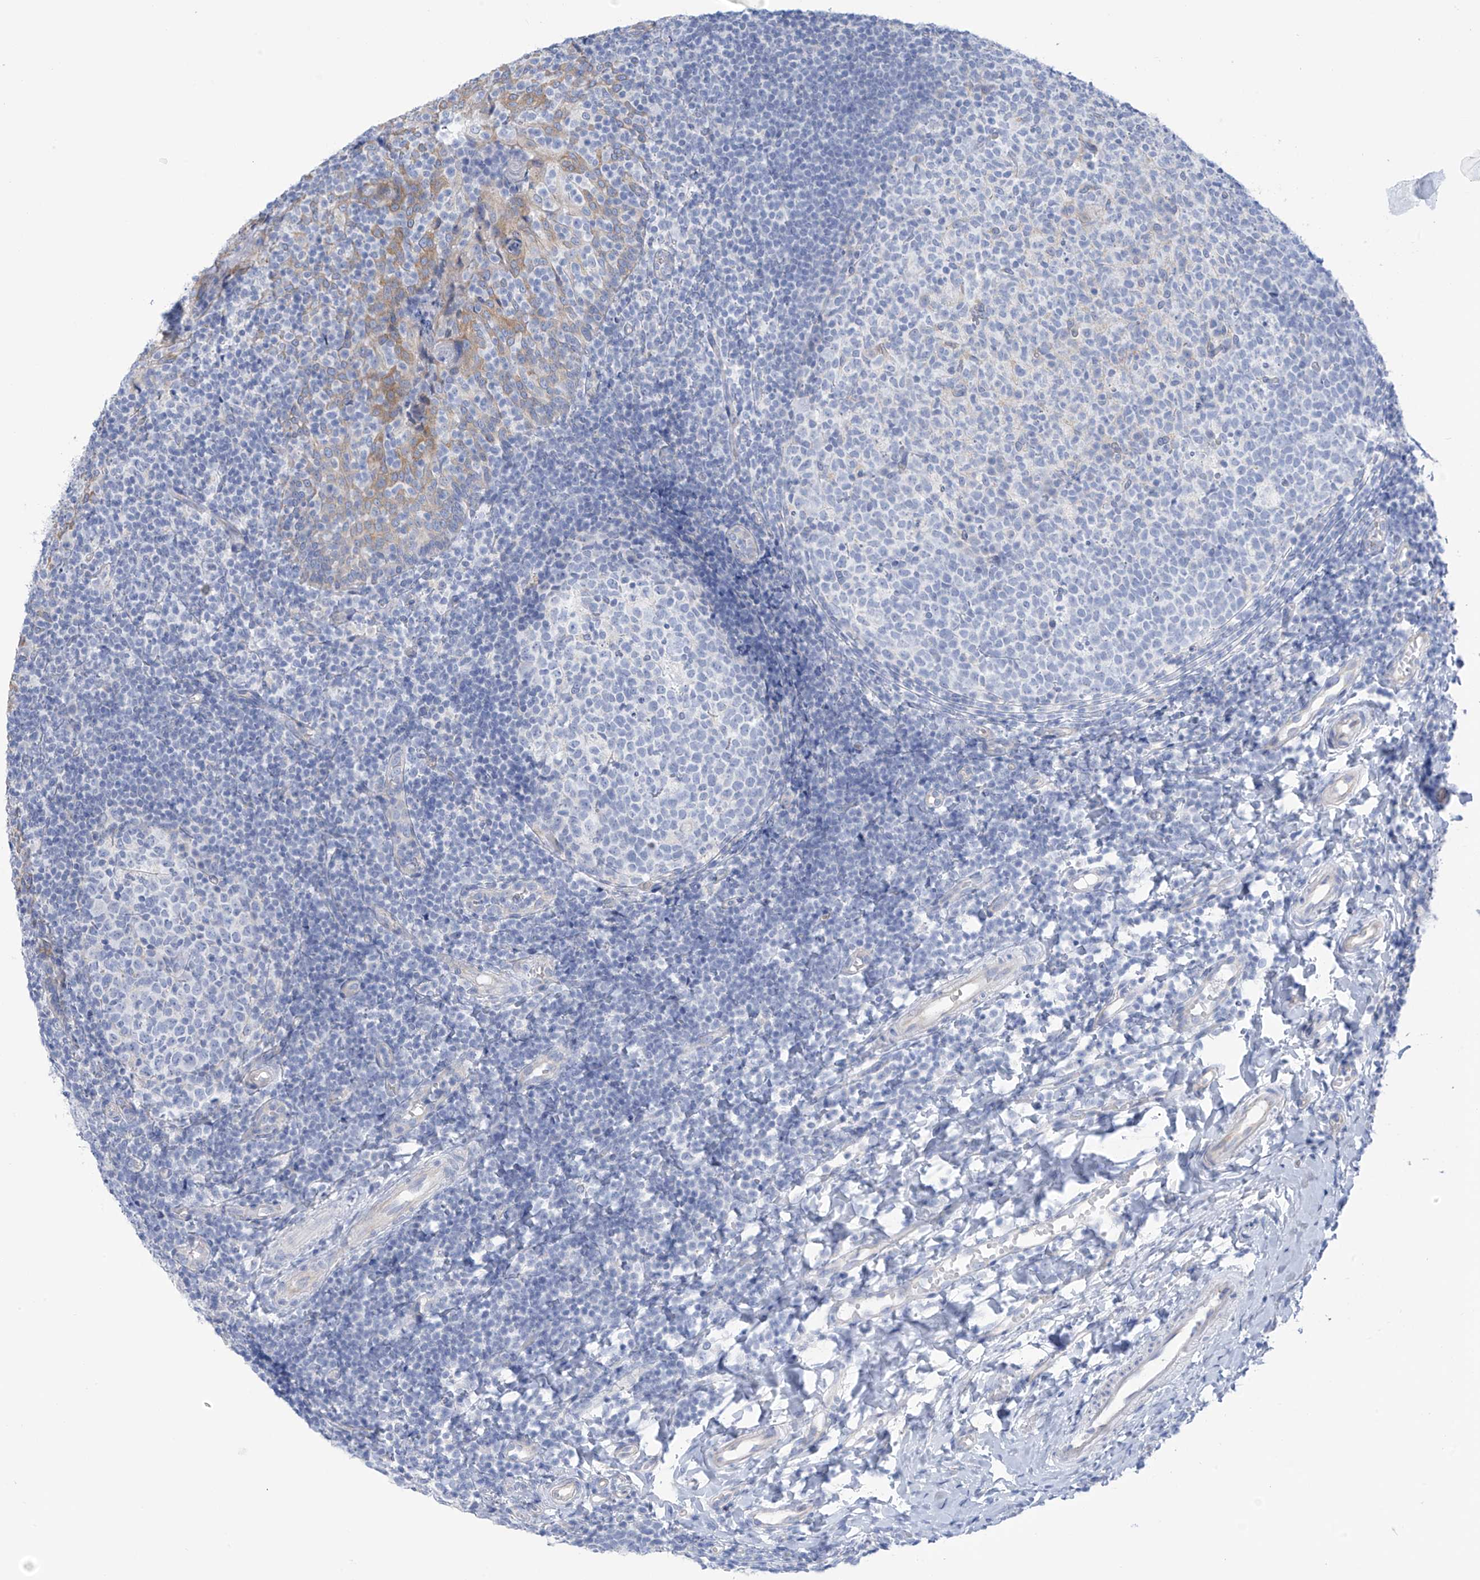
{"staining": {"intensity": "negative", "quantity": "none", "location": "none"}, "tissue": "tonsil", "cell_type": "Germinal center cells", "image_type": "normal", "snomed": [{"axis": "morphology", "description": "Normal tissue, NOS"}, {"axis": "topography", "description": "Tonsil"}], "caption": "This photomicrograph is of benign tonsil stained with immunohistochemistry (IHC) to label a protein in brown with the nuclei are counter-stained blue. There is no positivity in germinal center cells. (Stains: DAB IHC with hematoxylin counter stain, Microscopy: brightfield microscopy at high magnification).", "gene": "RCN2", "patient": {"sex": "female", "age": 19}}